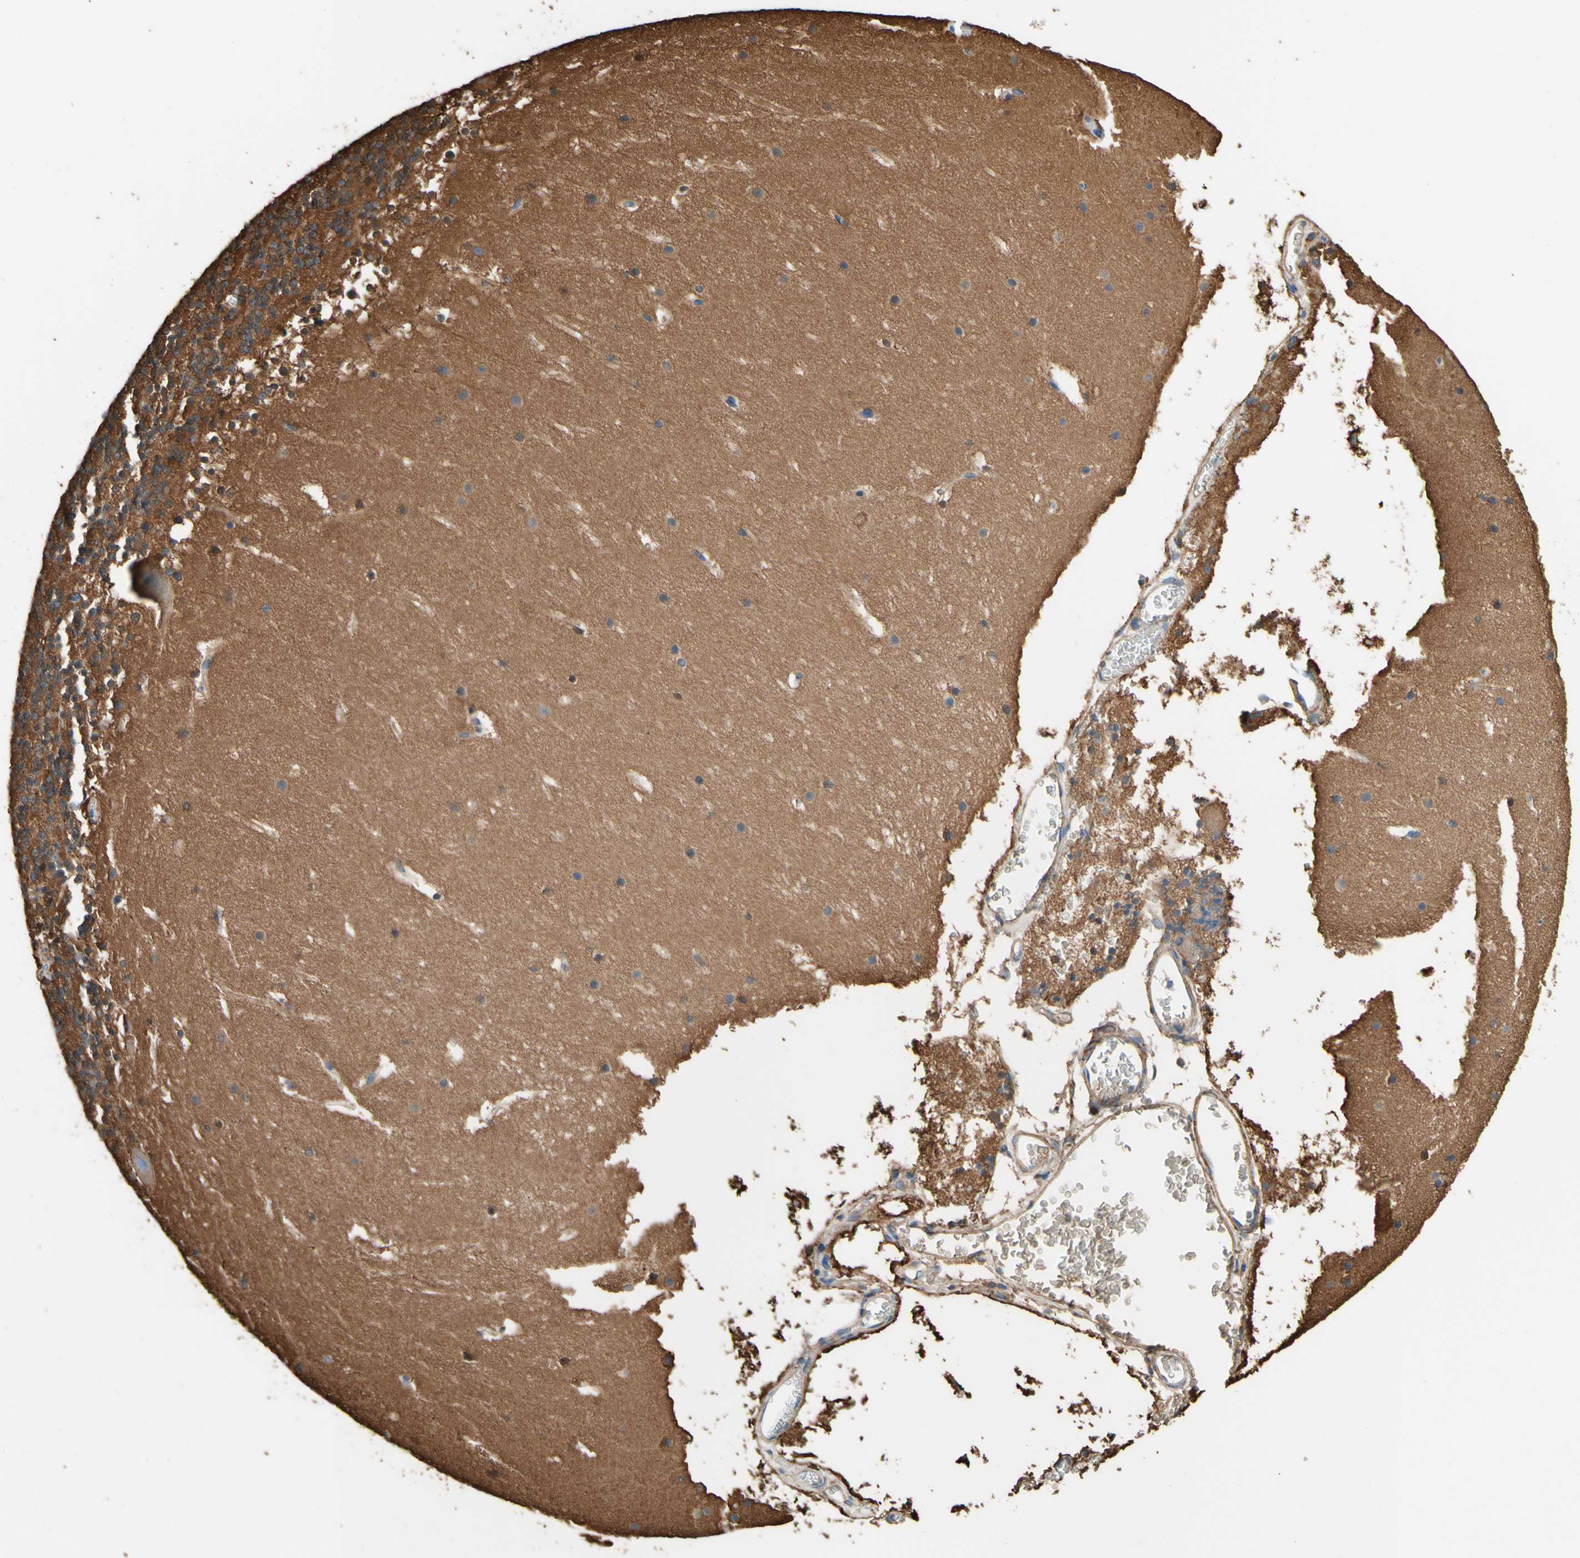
{"staining": {"intensity": "negative", "quantity": "none", "location": "none"}, "tissue": "cerebellum", "cell_type": "Cells in granular layer", "image_type": "normal", "snomed": [{"axis": "morphology", "description": "Normal tissue, NOS"}, {"axis": "topography", "description": "Cerebellum"}], "caption": "Cerebellum was stained to show a protein in brown. There is no significant staining in cells in granular layer. The staining was performed using DAB (3,3'-diaminobenzidine) to visualize the protein expression in brown, while the nuclei were stained in blue with hematoxylin (Magnification: 20x).", "gene": "DPYSL3", "patient": {"sex": "male", "age": 45}}